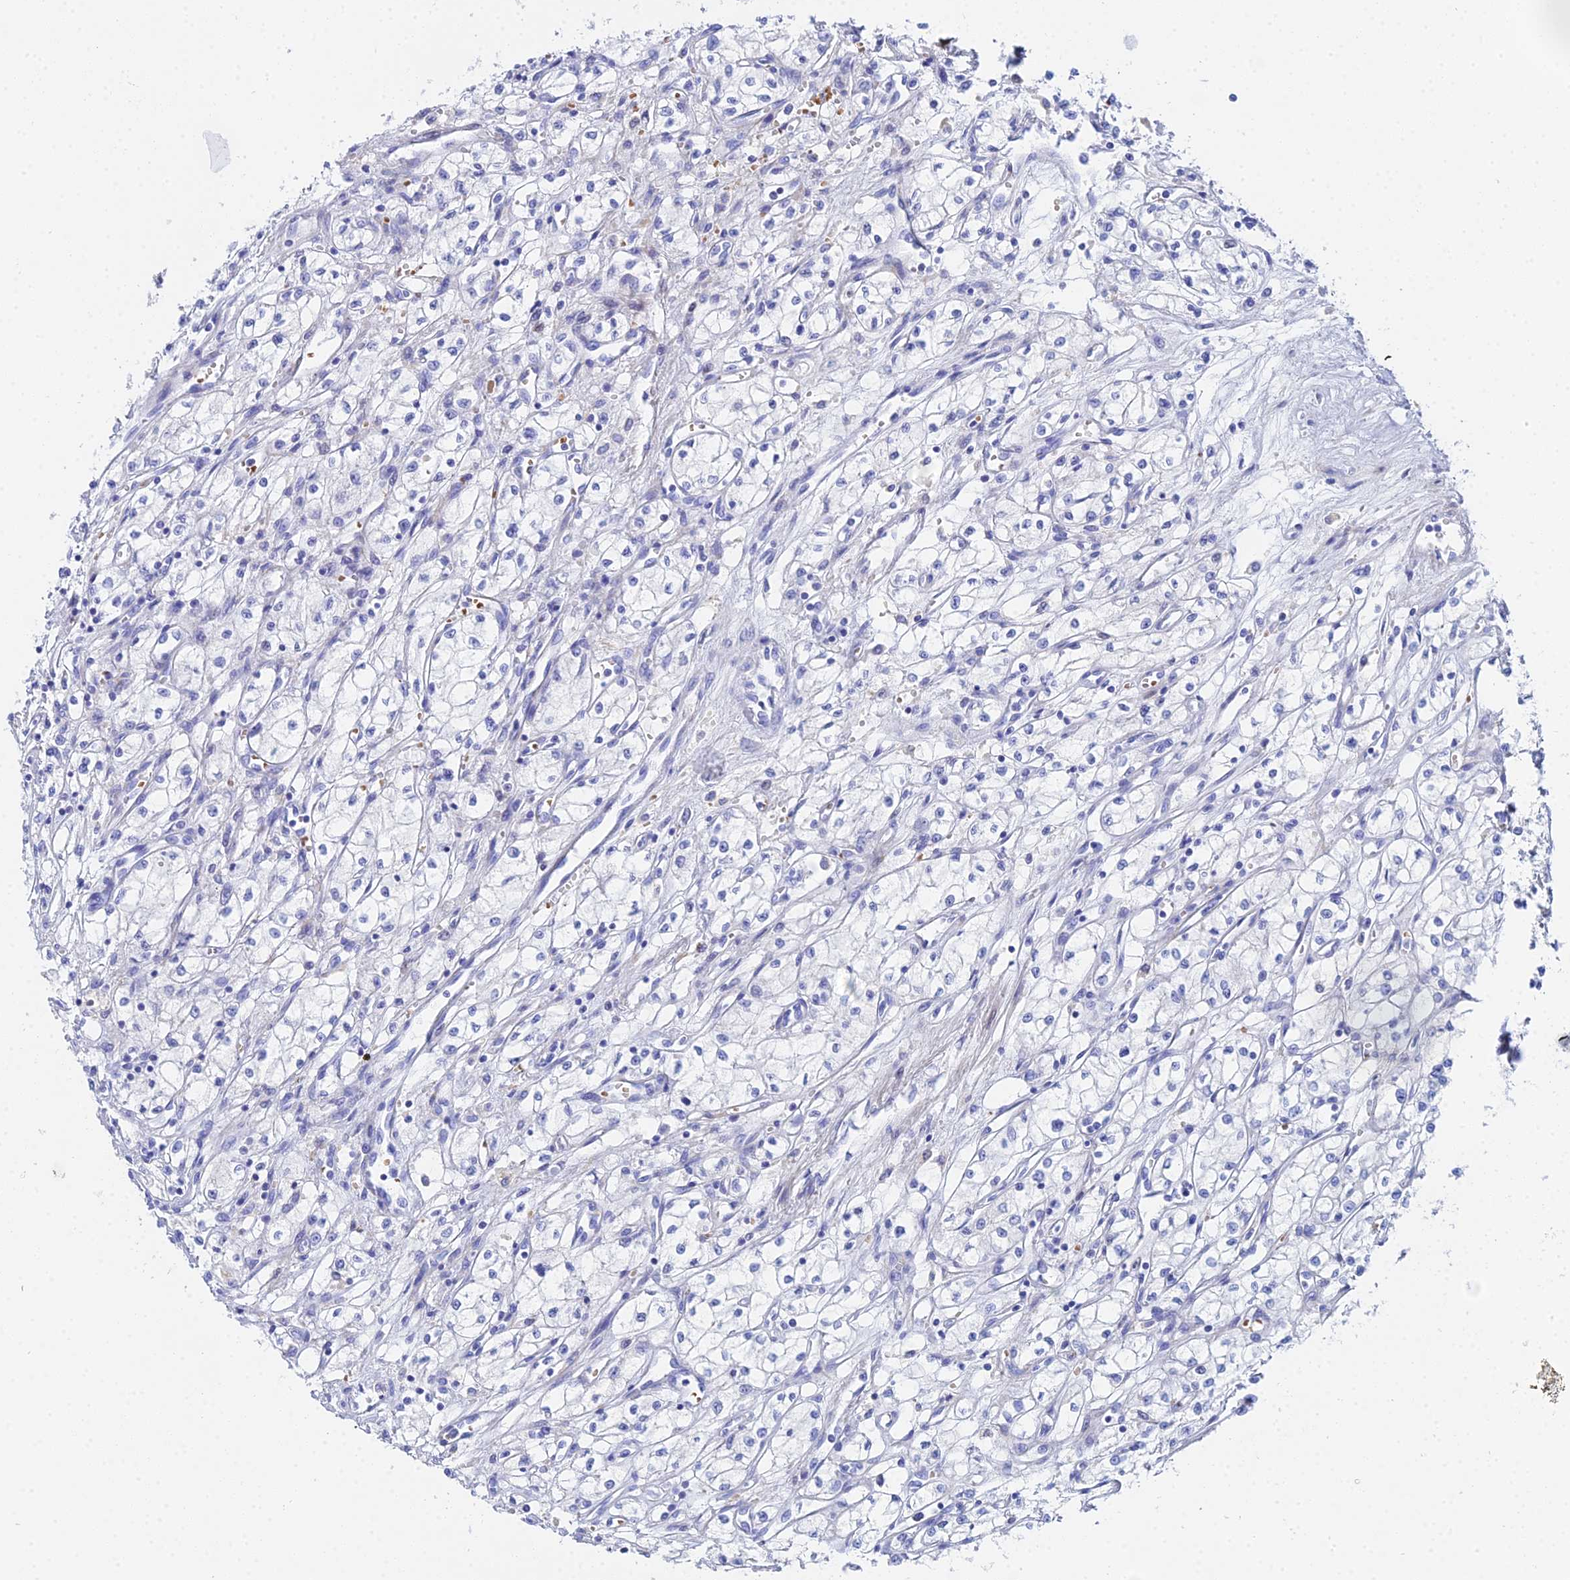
{"staining": {"intensity": "negative", "quantity": "none", "location": "none"}, "tissue": "renal cancer", "cell_type": "Tumor cells", "image_type": "cancer", "snomed": [{"axis": "morphology", "description": "Adenocarcinoma, NOS"}, {"axis": "topography", "description": "Kidney"}], "caption": "Immunohistochemistry of human renal adenocarcinoma reveals no expression in tumor cells.", "gene": "CELA3A", "patient": {"sex": "male", "age": 59}}